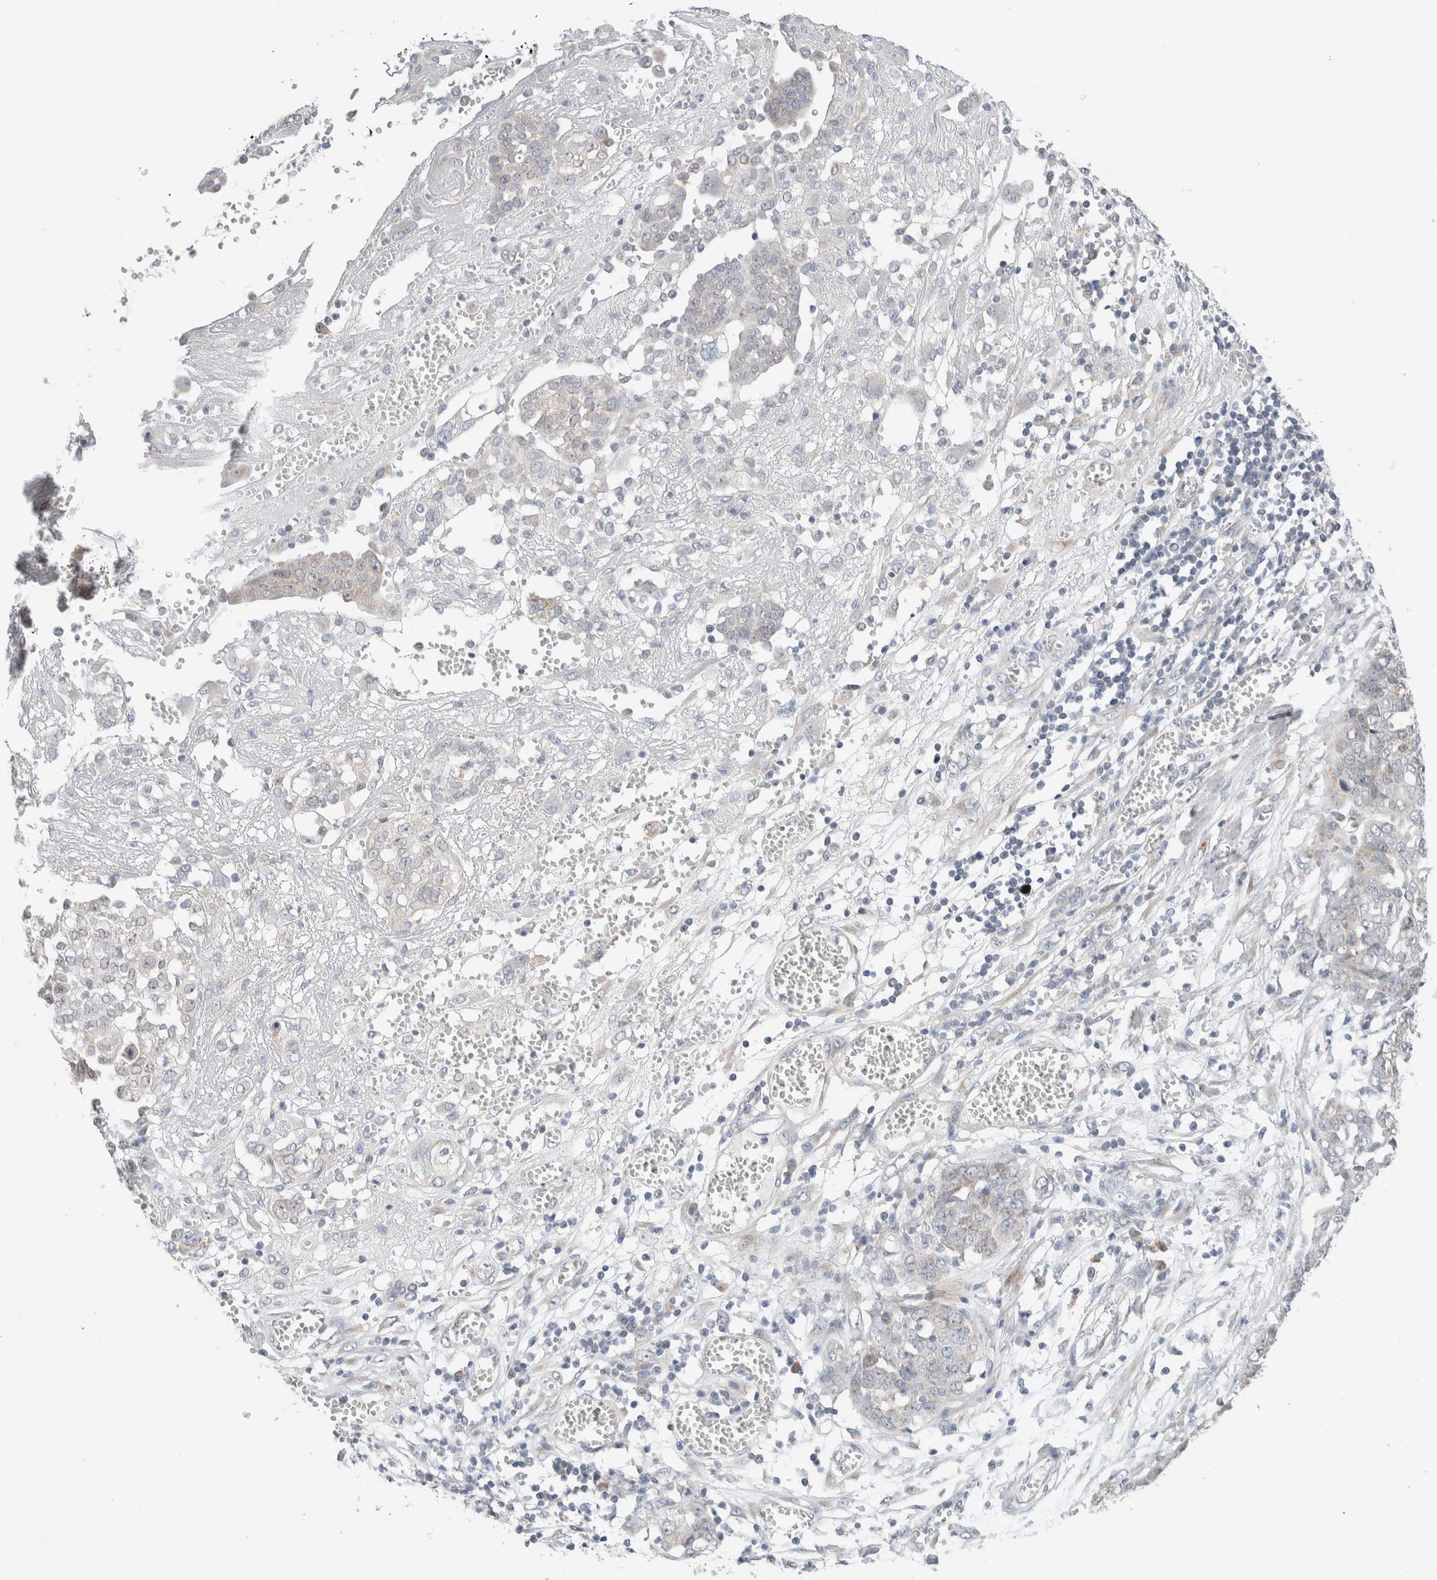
{"staining": {"intensity": "negative", "quantity": "none", "location": "none"}, "tissue": "ovarian cancer", "cell_type": "Tumor cells", "image_type": "cancer", "snomed": [{"axis": "morphology", "description": "Cystadenocarcinoma, serous, NOS"}, {"axis": "topography", "description": "Soft tissue"}, {"axis": "topography", "description": "Ovary"}], "caption": "Tumor cells are negative for protein expression in human serous cystadenocarcinoma (ovarian).", "gene": "ERI3", "patient": {"sex": "female", "age": 57}}